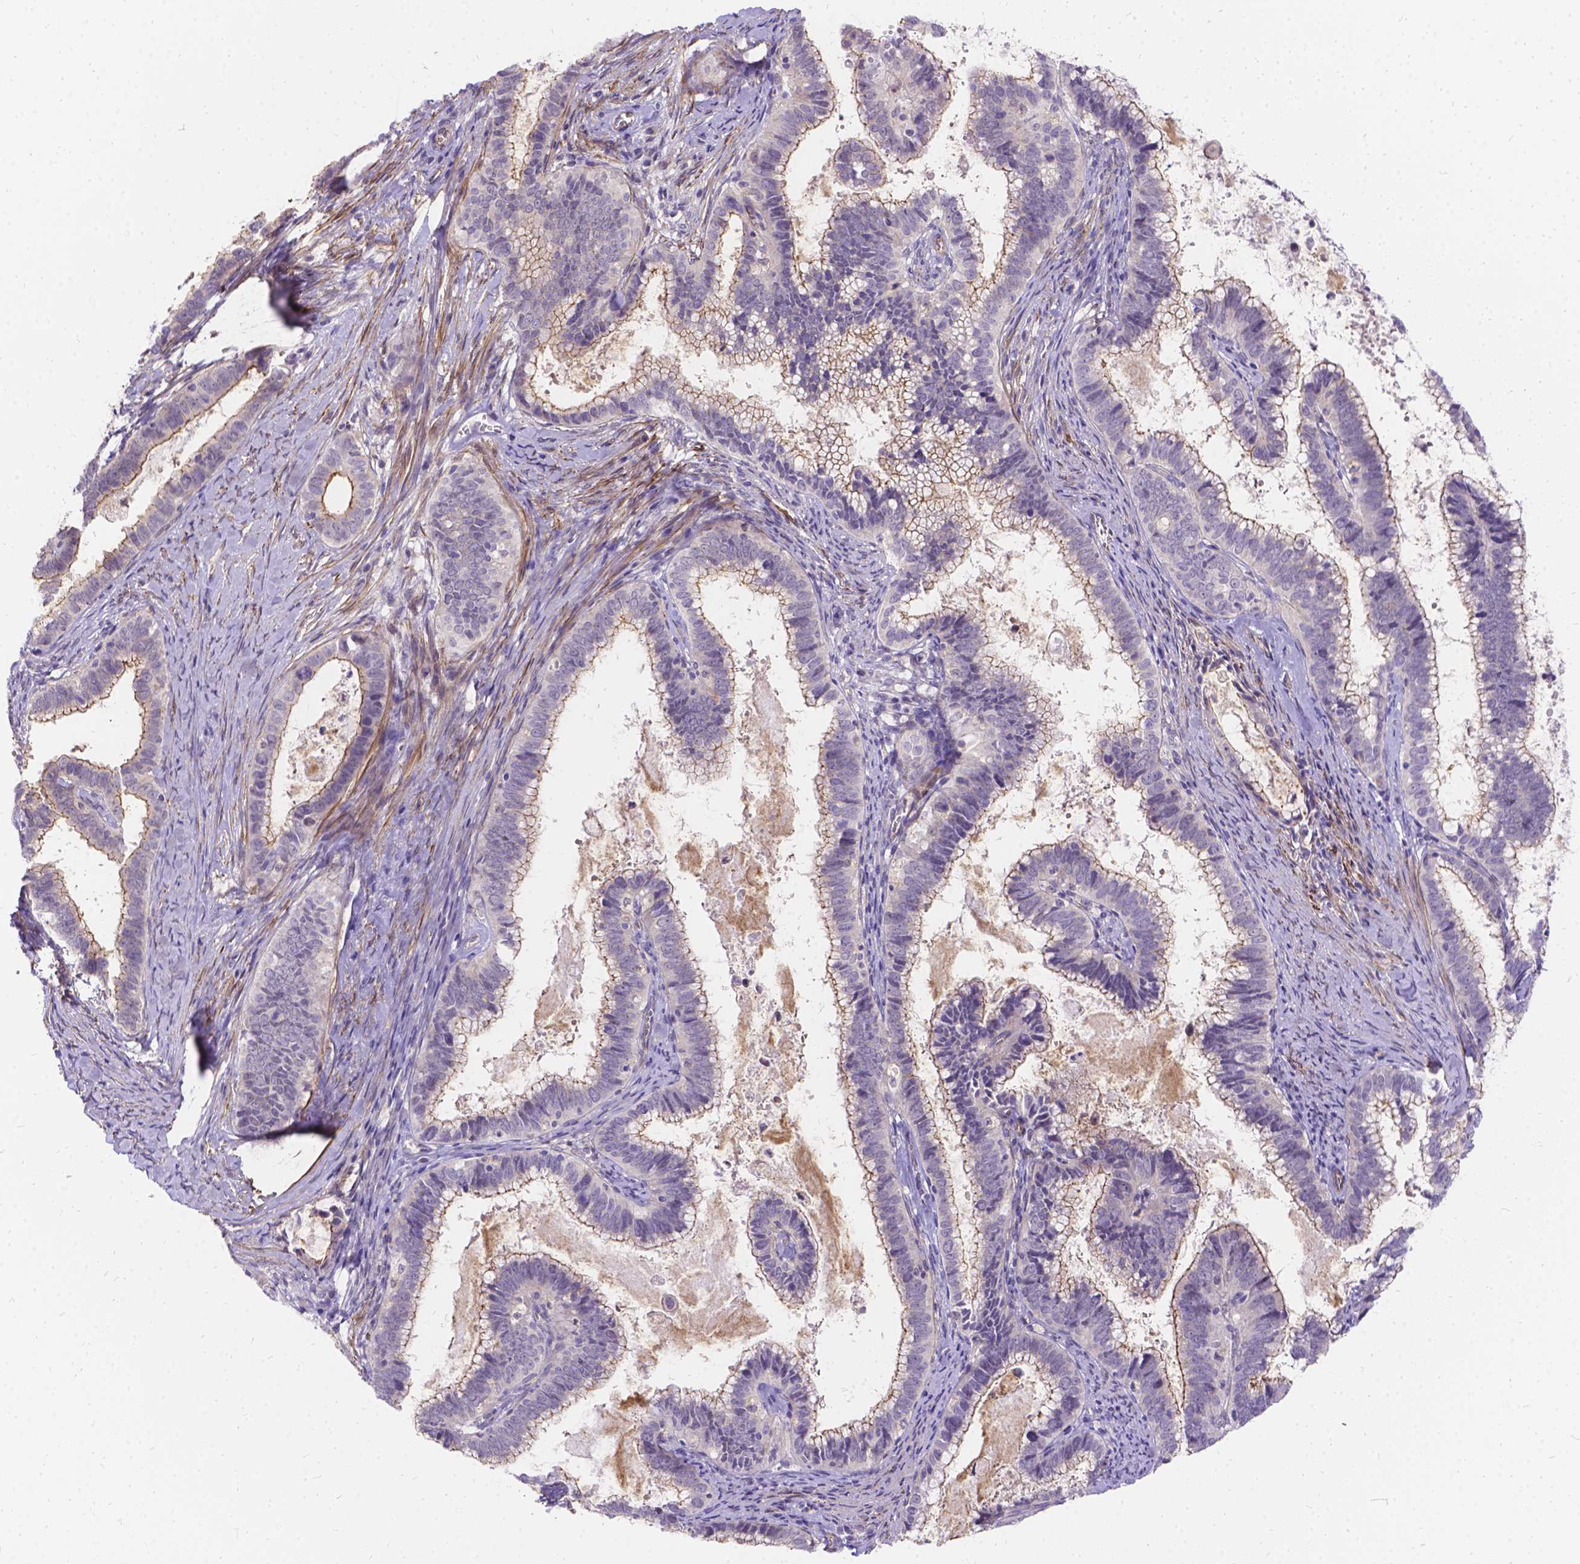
{"staining": {"intensity": "moderate", "quantity": "25%-75%", "location": "cytoplasmic/membranous"}, "tissue": "cervical cancer", "cell_type": "Tumor cells", "image_type": "cancer", "snomed": [{"axis": "morphology", "description": "Adenocarcinoma, NOS"}, {"axis": "topography", "description": "Cervix"}], "caption": "Cervical adenocarcinoma stained with DAB IHC shows medium levels of moderate cytoplasmic/membranous staining in approximately 25%-75% of tumor cells.", "gene": "PALS1", "patient": {"sex": "female", "age": 61}}